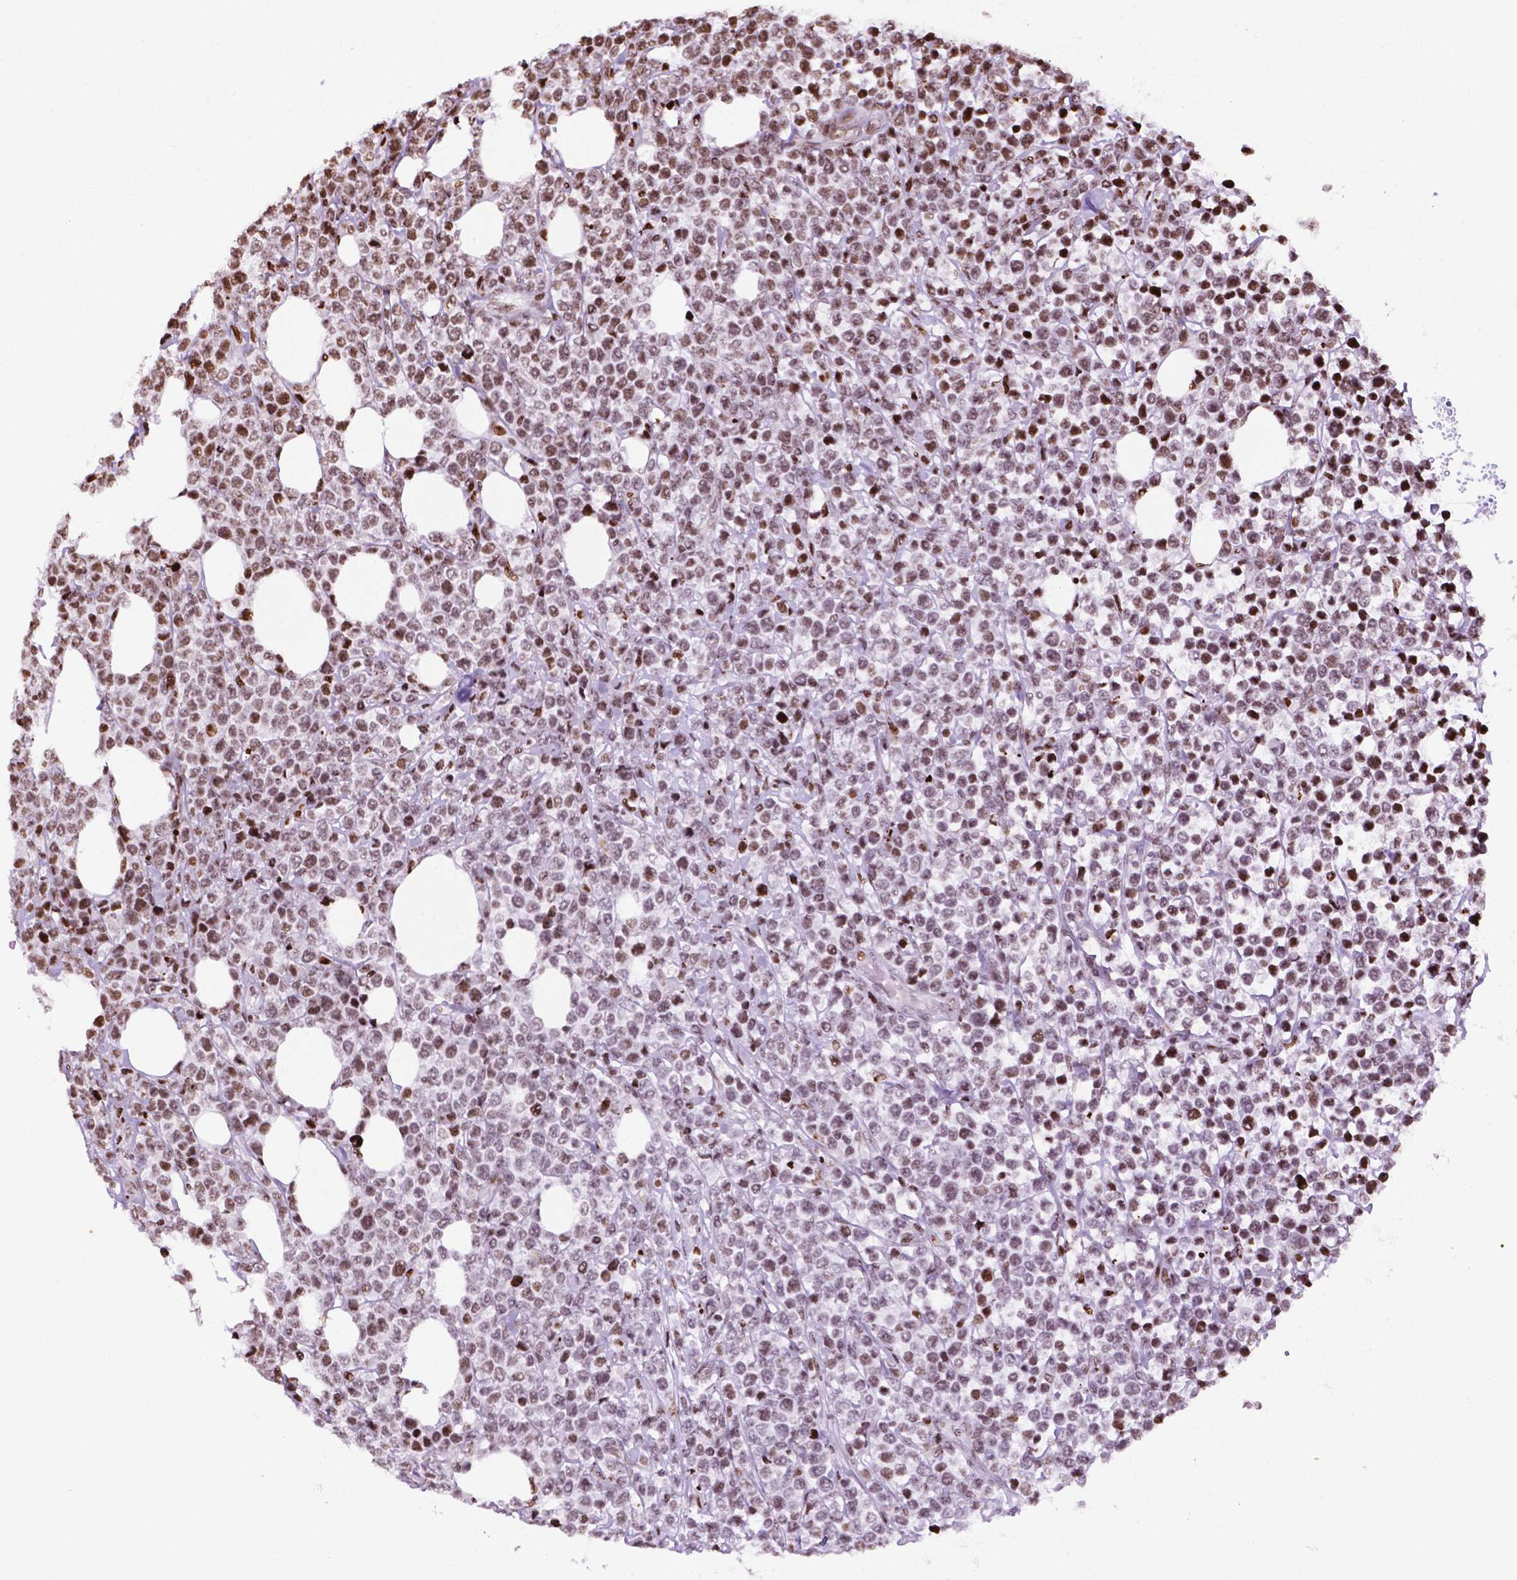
{"staining": {"intensity": "moderate", "quantity": ">75%", "location": "nuclear"}, "tissue": "lymphoma", "cell_type": "Tumor cells", "image_type": "cancer", "snomed": [{"axis": "morphology", "description": "Malignant lymphoma, non-Hodgkin's type, High grade"}, {"axis": "topography", "description": "Soft tissue"}], "caption": "DAB (3,3'-diaminobenzidine) immunohistochemical staining of lymphoma exhibits moderate nuclear protein positivity in approximately >75% of tumor cells.", "gene": "TMEM250", "patient": {"sex": "female", "age": 56}}